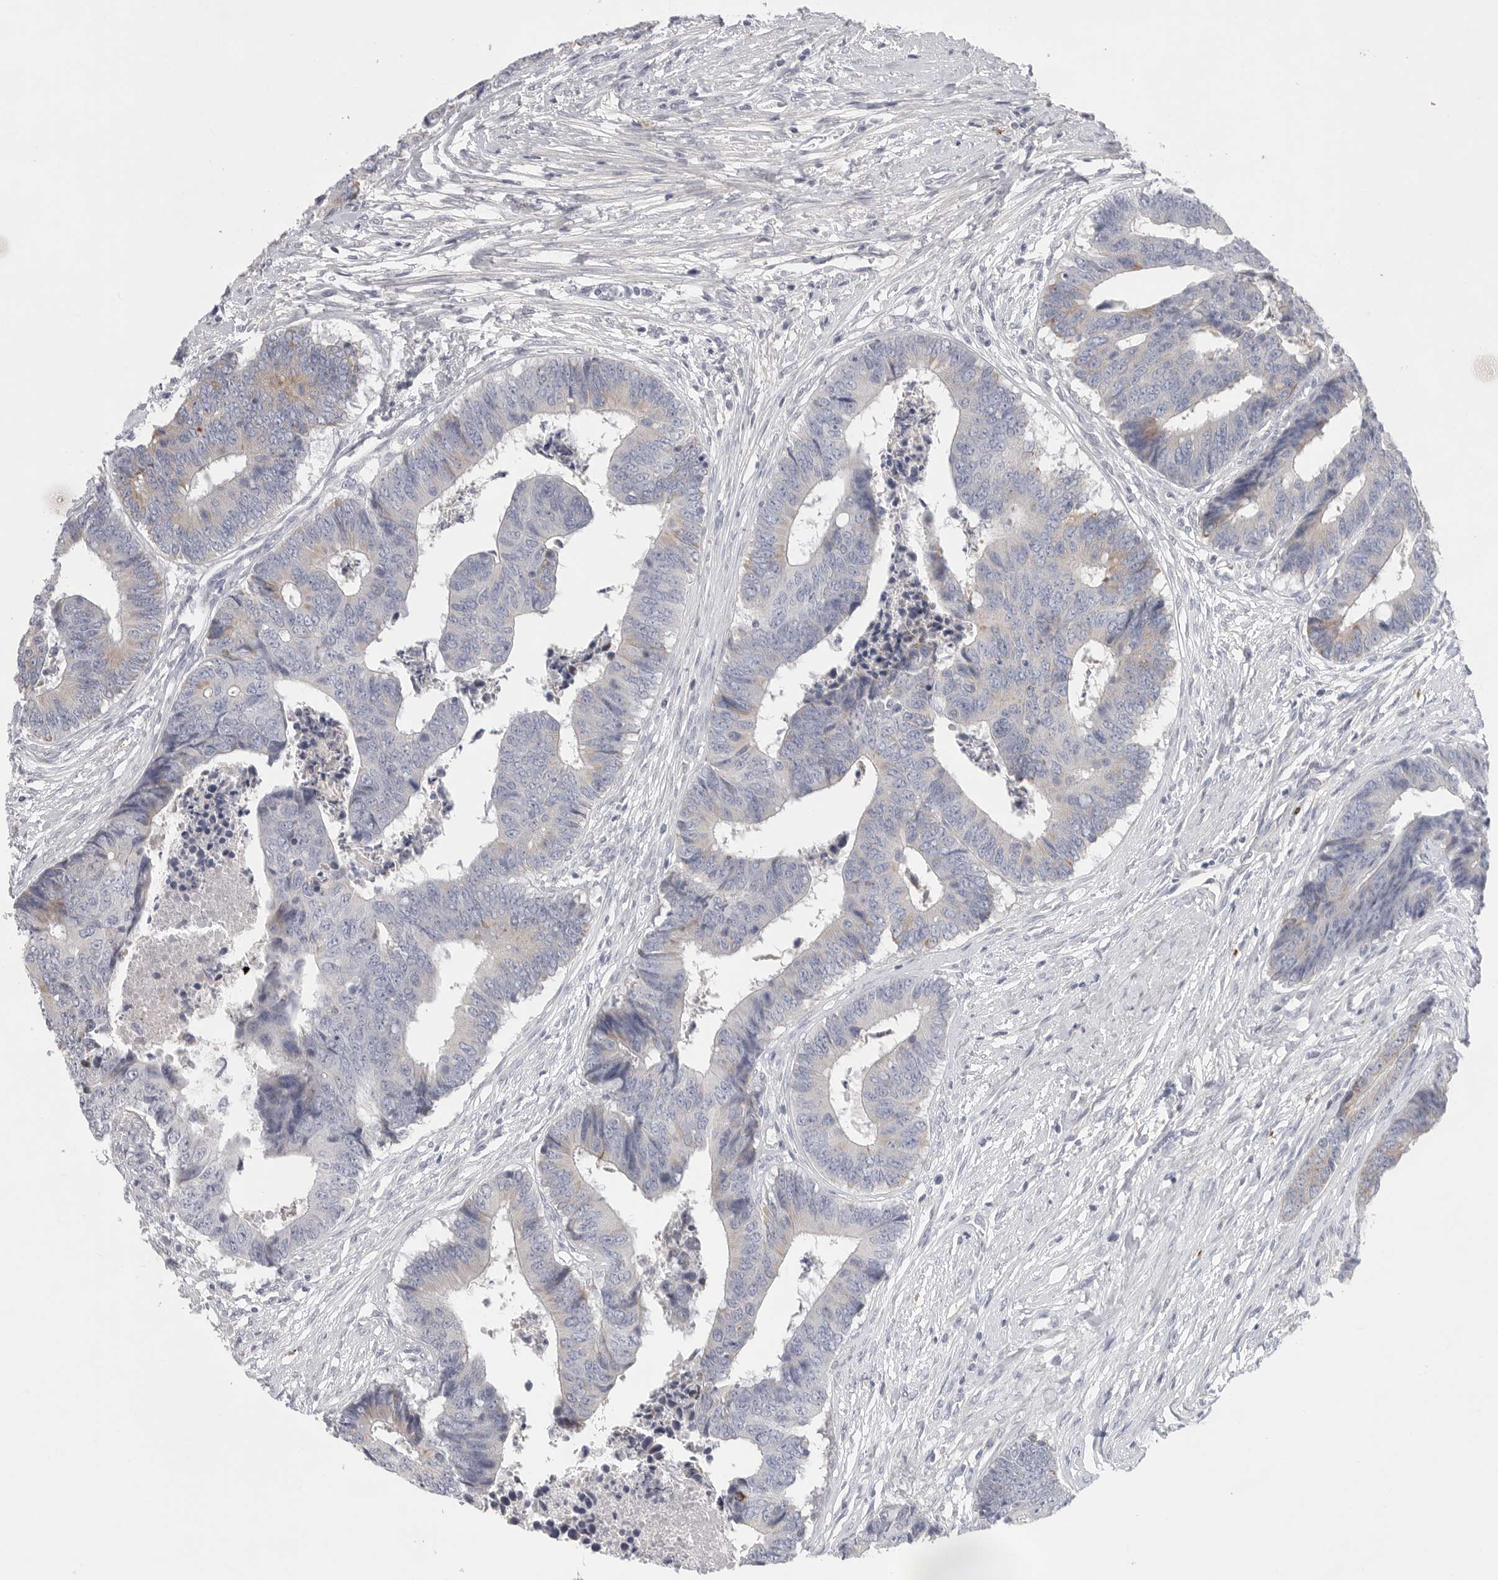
{"staining": {"intensity": "negative", "quantity": "none", "location": "none"}, "tissue": "colorectal cancer", "cell_type": "Tumor cells", "image_type": "cancer", "snomed": [{"axis": "morphology", "description": "Adenocarcinoma, NOS"}, {"axis": "topography", "description": "Rectum"}], "caption": "This micrograph is of colorectal cancer stained with immunohistochemistry to label a protein in brown with the nuclei are counter-stained blue. There is no positivity in tumor cells. The staining is performed using DAB (3,3'-diaminobenzidine) brown chromogen with nuclei counter-stained in using hematoxylin.", "gene": "ELP3", "patient": {"sex": "male", "age": 84}}